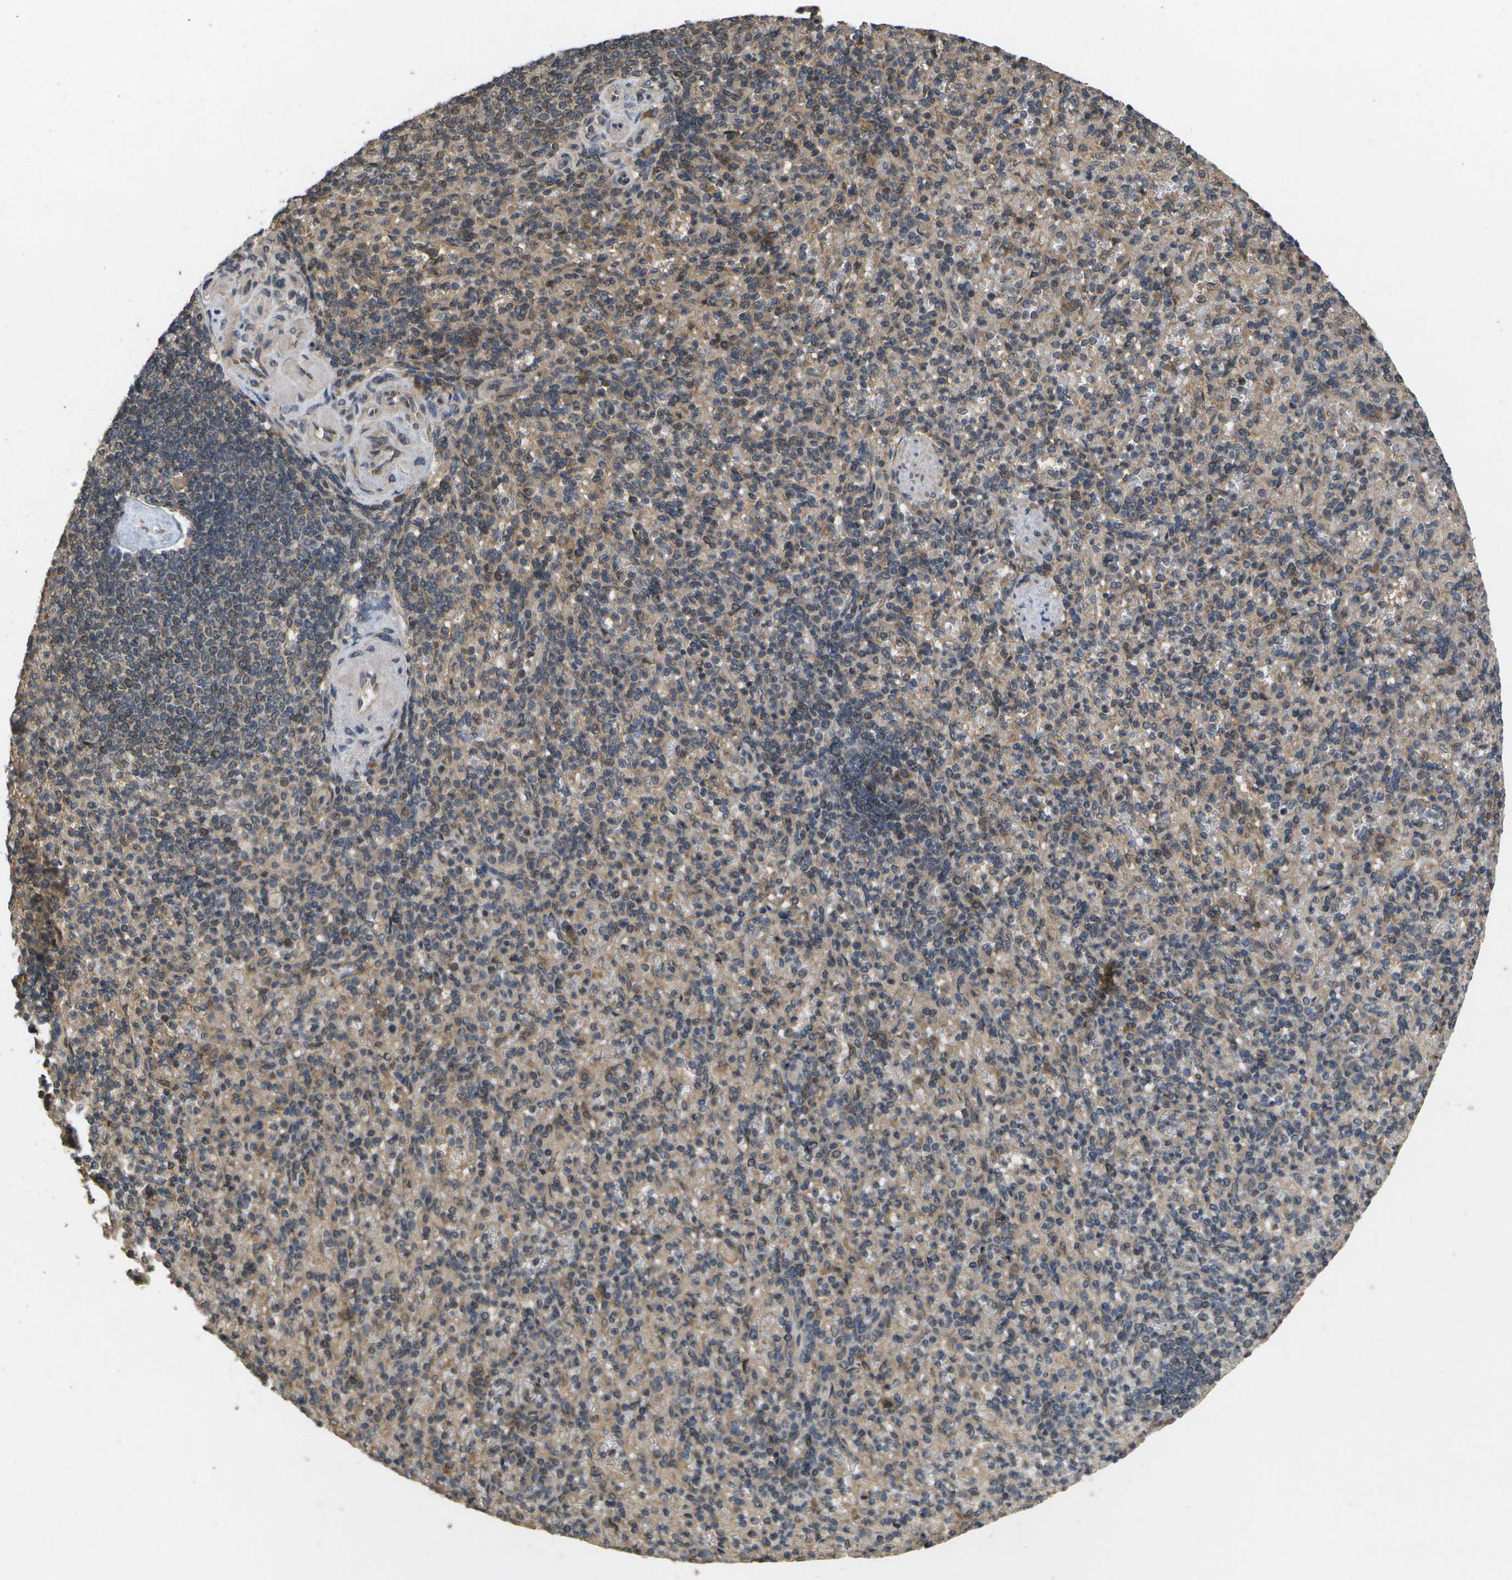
{"staining": {"intensity": "weak", "quantity": ">75%", "location": "cytoplasmic/membranous"}, "tissue": "spleen", "cell_type": "Cells in red pulp", "image_type": "normal", "snomed": [{"axis": "morphology", "description": "Normal tissue, NOS"}, {"axis": "topography", "description": "Spleen"}], "caption": "Cells in red pulp display low levels of weak cytoplasmic/membranous expression in about >75% of cells in normal human spleen. (Brightfield microscopy of DAB IHC at high magnification).", "gene": "ALAS1", "patient": {"sex": "female", "age": 74}}